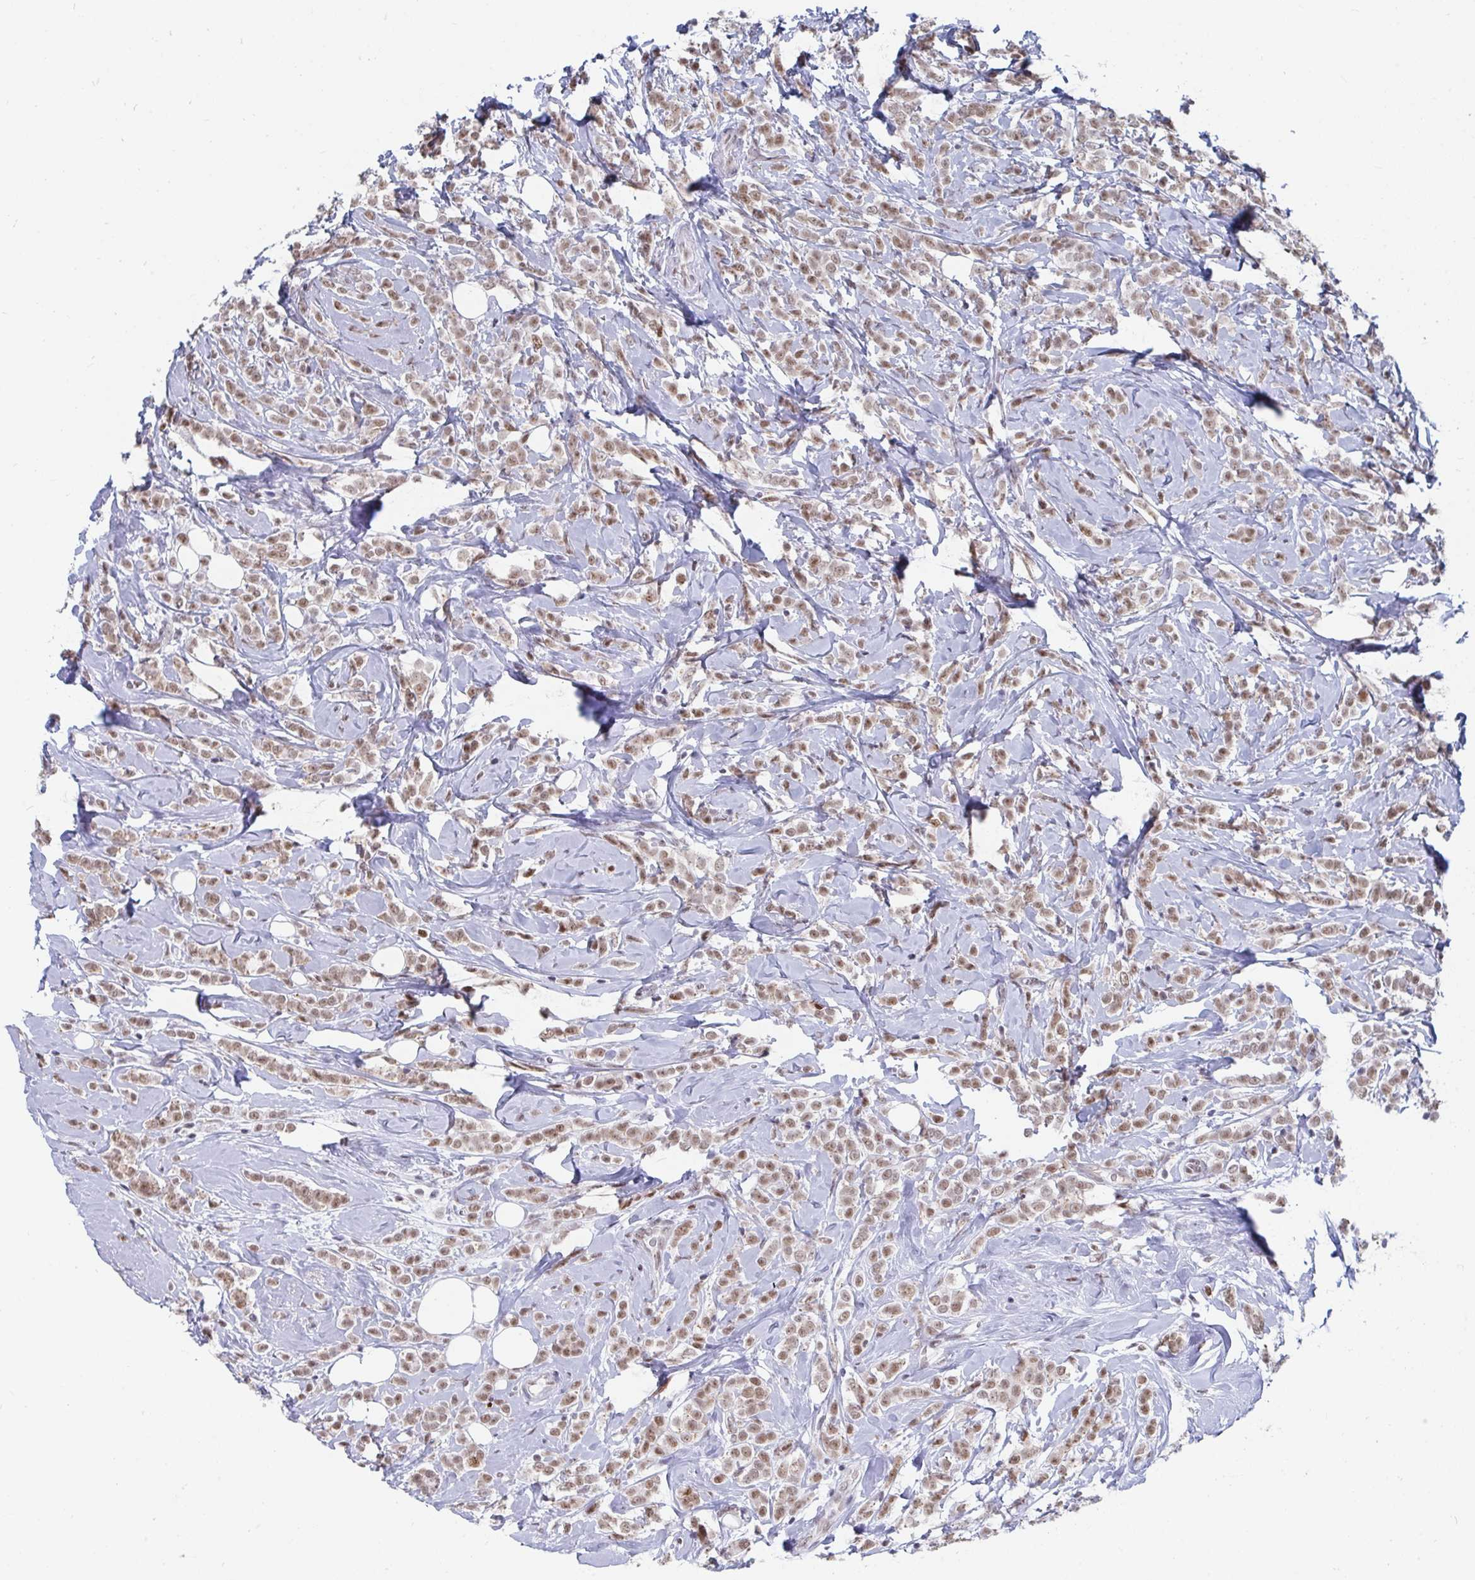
{"staining": {"intensity": "moderate", "quantity": ">75%", "location": "nuclear"}, "tissue": "breast cancer", "cell_type": "Tumor cells", "image_type": "cancer", "snomed": [{"axis": "morphology", "description": "Lobular carcinoma"}, {"axis": "topography", "description": "Breast"}], "caption": "A brown stain shows moderate nuclear positivity of a protein in human lobular carcinoma (breast) tumor cells. (IHC, brightfield microscopy, high magnification).", "gene": "TRIP12", "patient": {"sex": "female", "age": 49}}